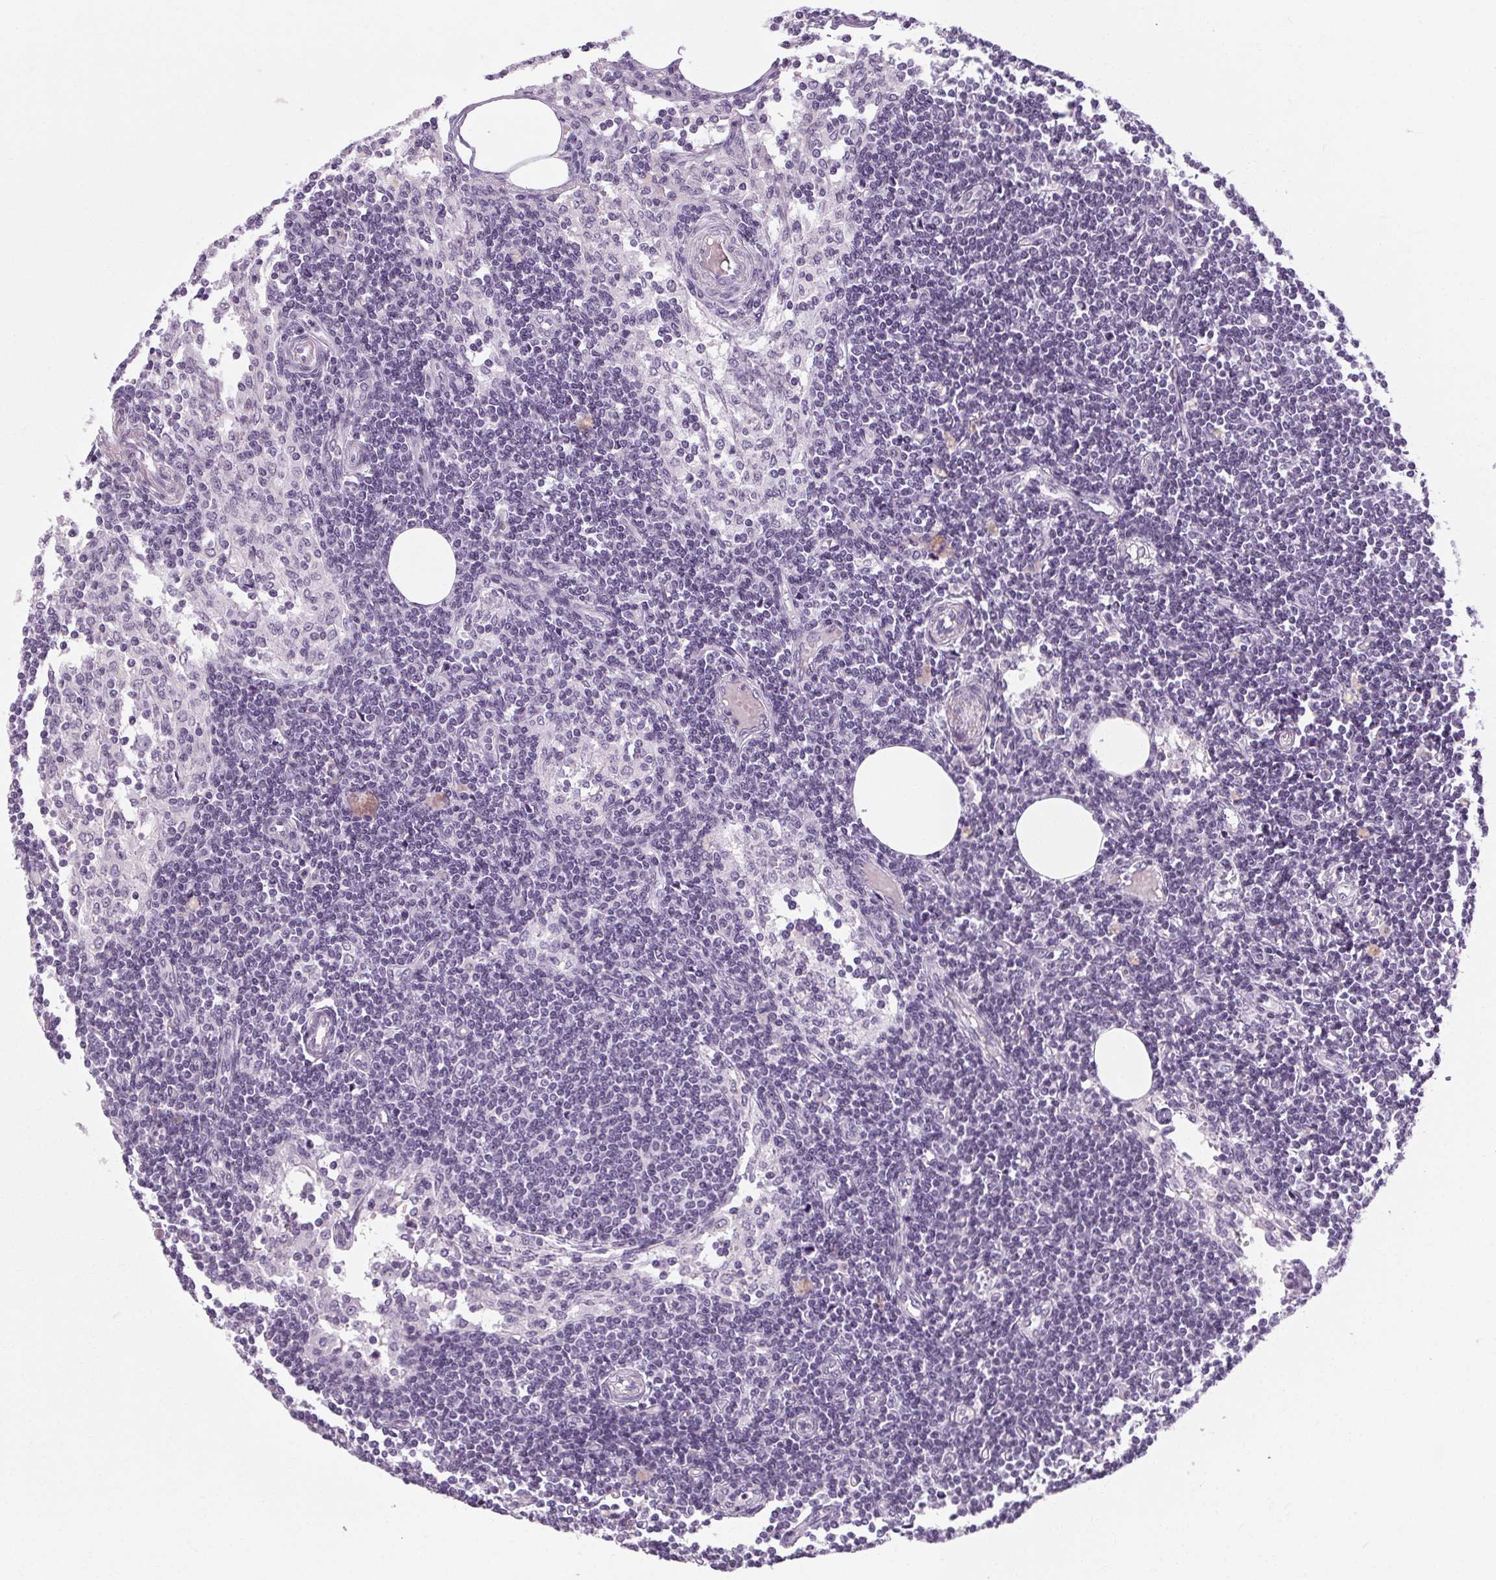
{"staining": {"intensity": "negative", "quantity": "none", "location": "none"}, "tissue": "lymph node", "cell_type": "Germinal center cells", "image_type": "normal", "snomed": [{"axis": "morphology", "description": "Normal tissue, NOS"}, {"axis": "topography", "description": "Lymph node"}], "caption": "DAB (3,3'-diaminobenzidine) immunohistochemical staining of unremarkable human lymph node displays no significant staining in germinal center cells. (DAB IHC, high magnification).", "gene": "POMC", "patient": {"sex": "female", "age": 69}}